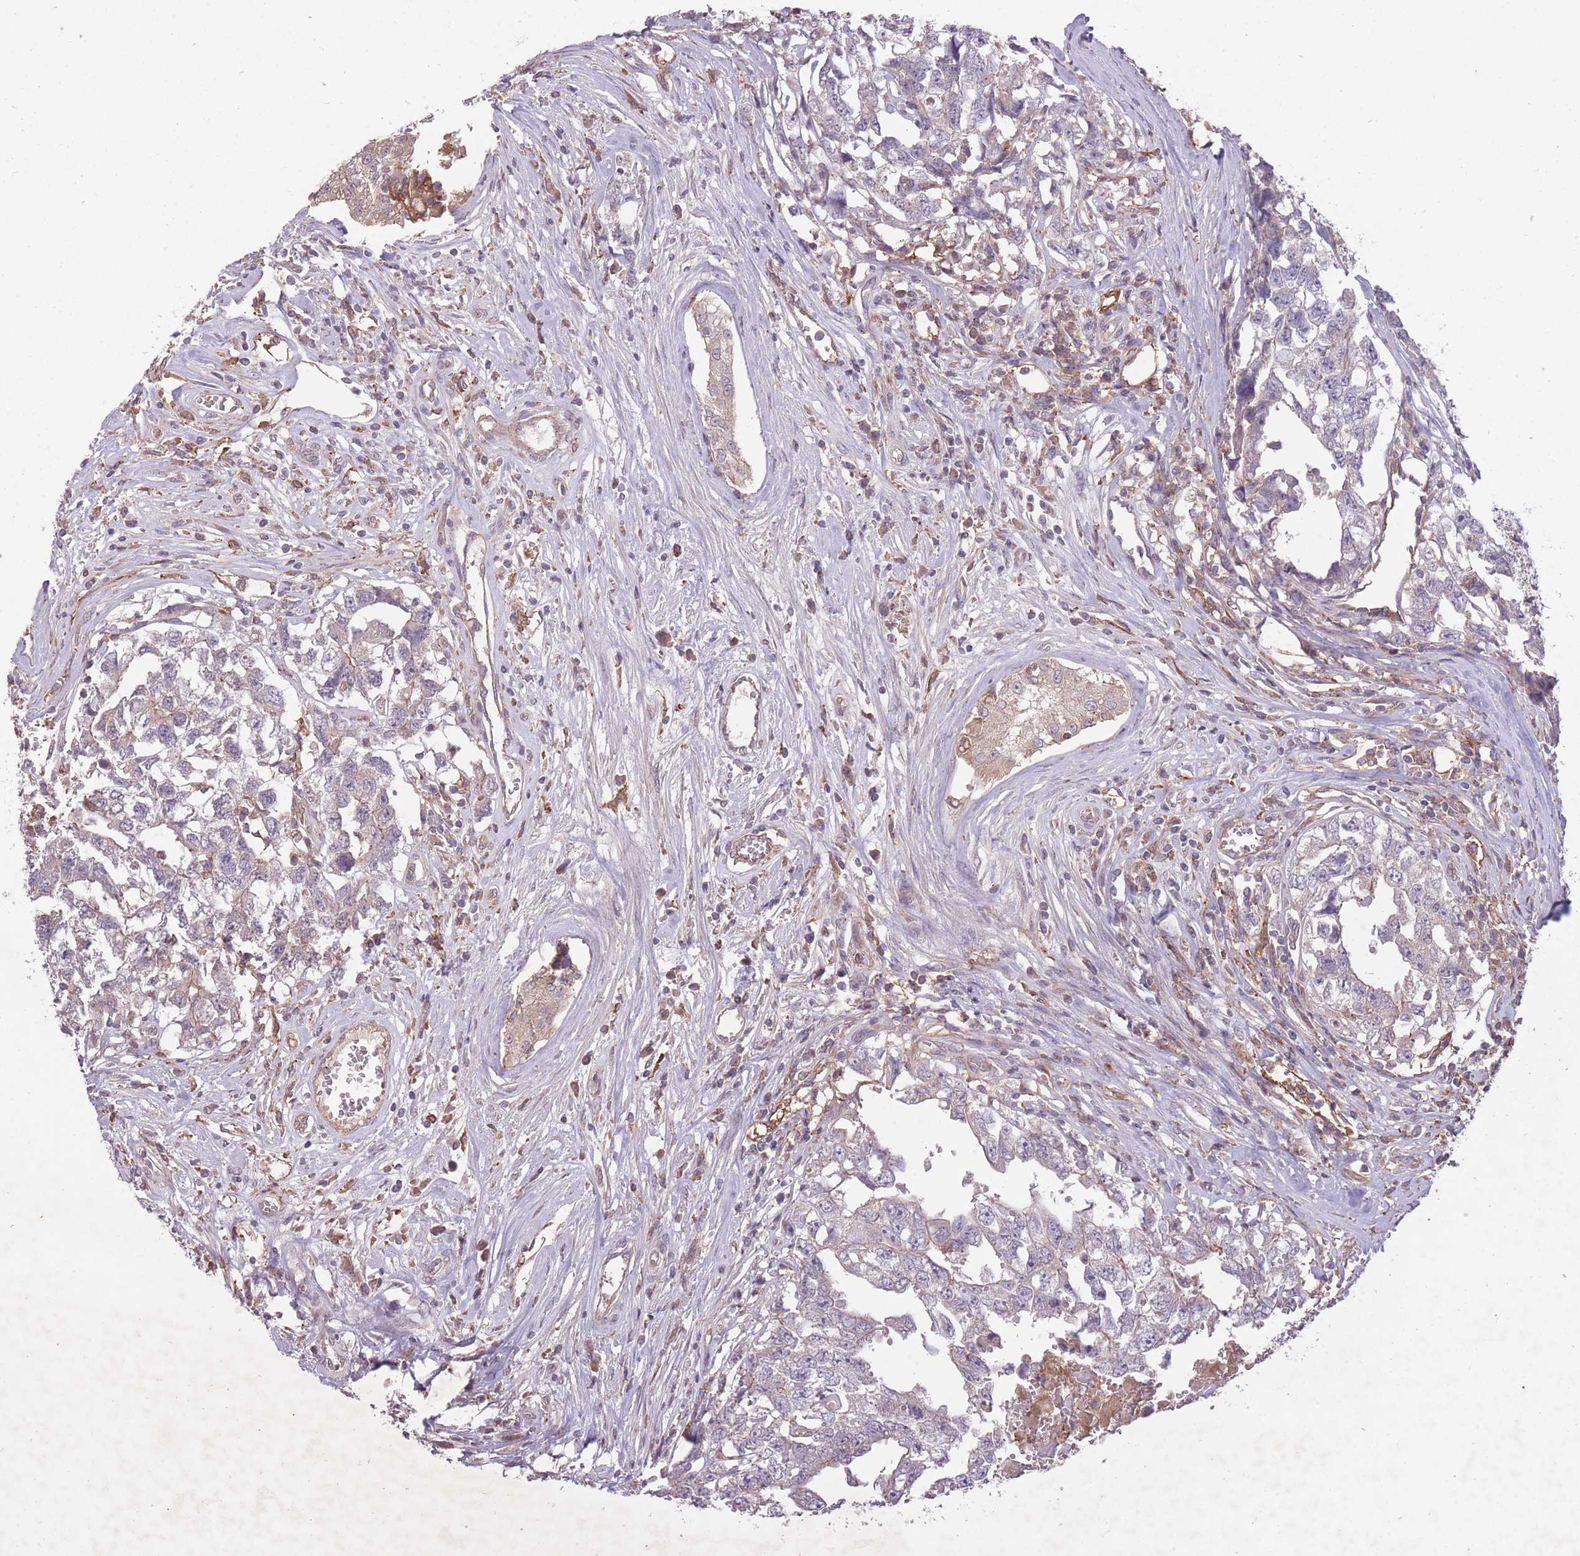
{"staining": {"intensity": "negative", "quantity": "none", "location": "none"}, "tissue": "testis cancer", "cell_type": "Tumor cells", "image_type": "cancer", "snomed": [{"axis": "morphology", "description": "Carcinoma, Embryonal, NOS"}, {"axis": "topography", "description": "Testis"}], "caption": "Immunohistochemistry of testis cancer (embryonal carcinoma) exhibits no expression in tumor cells.", "gene": "OR2V2", "patient": {"sex": "male", "age": 22}}